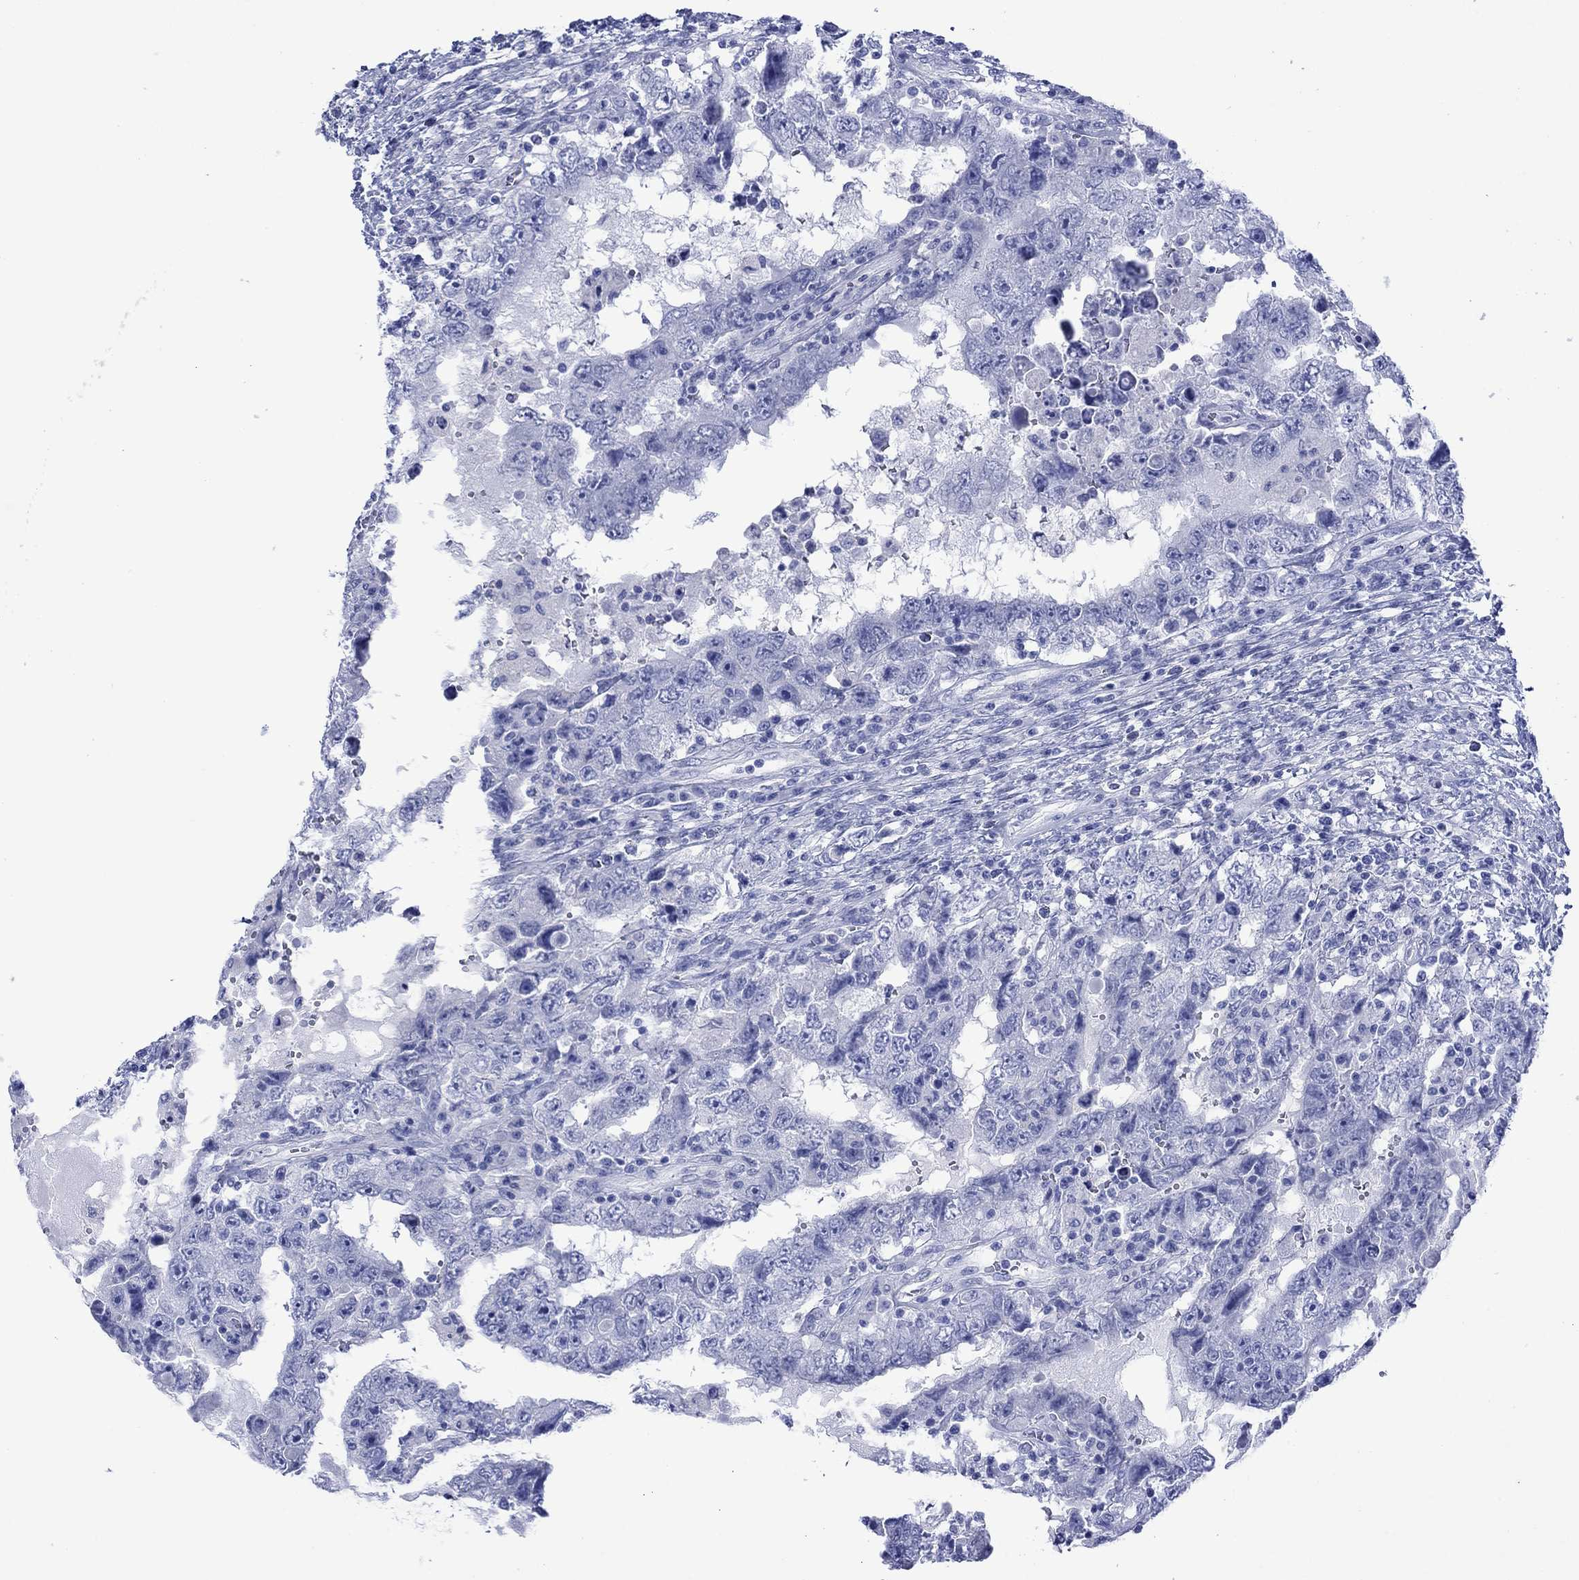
{"staining": {"intensity": "negative", "quantity": "none", "location": "none"}, "tissue": "testis cancer", "cell_type": "Tumor cells", "image_type": "cancer", "snomed": [{"axis": "morphology", "description": "Carcinoma, Embryonal, NOS"}, {"axis": "topography", "description": "Testis"}], "caption": "Immunohistochemistry of human embryonal carcinoma (testis) displays no staining in tumor cells.", "gene": "MLANA", "patient": {"sex": "male", "age": 26}}